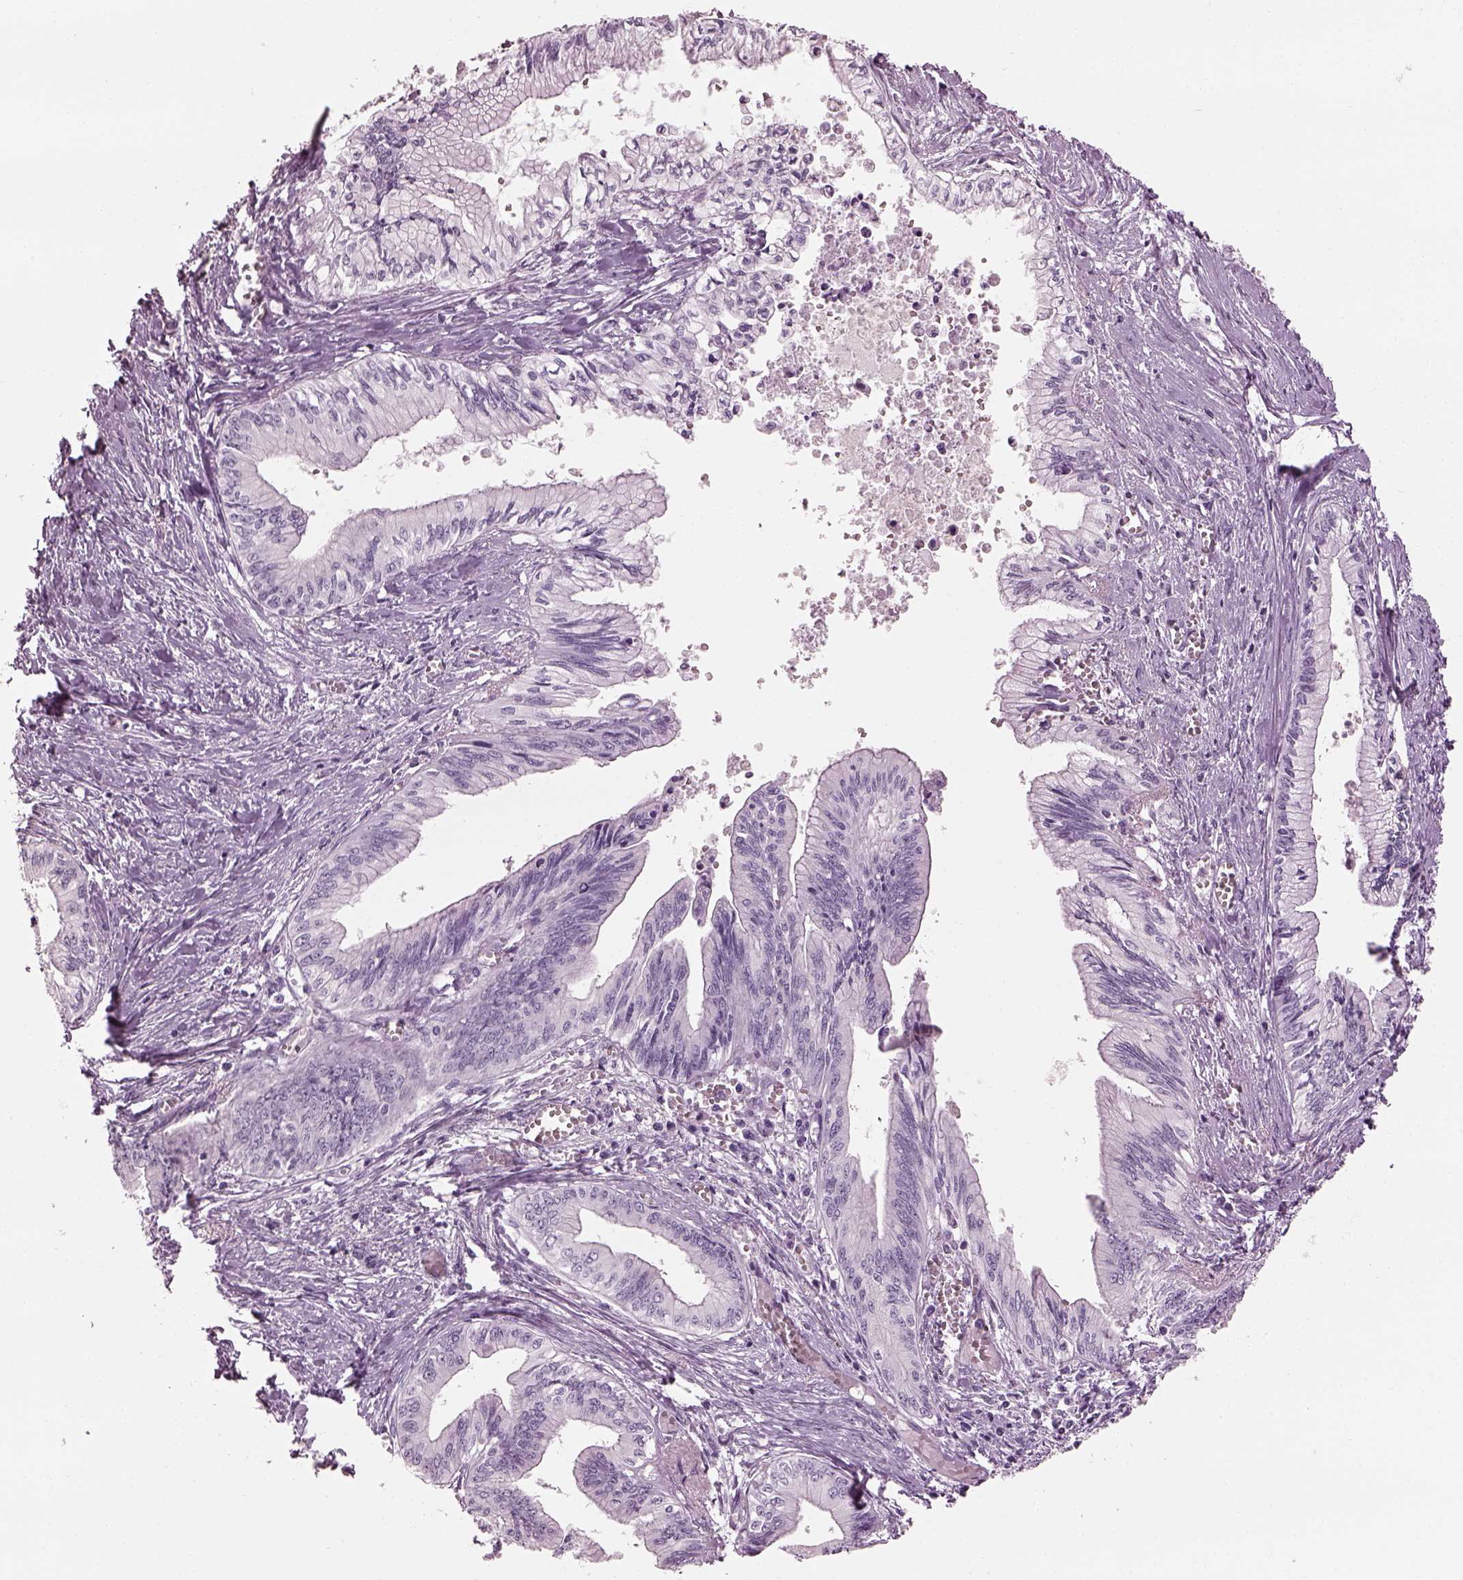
{"staining": {"intensity": "negative", "quantity": "none", "location": "none"}, "tissue": "pancreatic cancer", "cell_type": "Tumor cells", "image_type": "cancer", "snomed": [{"axis": "morphology", "description": "Adenocarcinoma, NOS"}, {"axis": "topography", "description": "Pancreas"}], "caption": "Tumor cells are negative for protein expression in human adenocarcinoma (pancreatic).", "gene": "ADGRG2", "patient": {"sex": "female", "age": 61}}